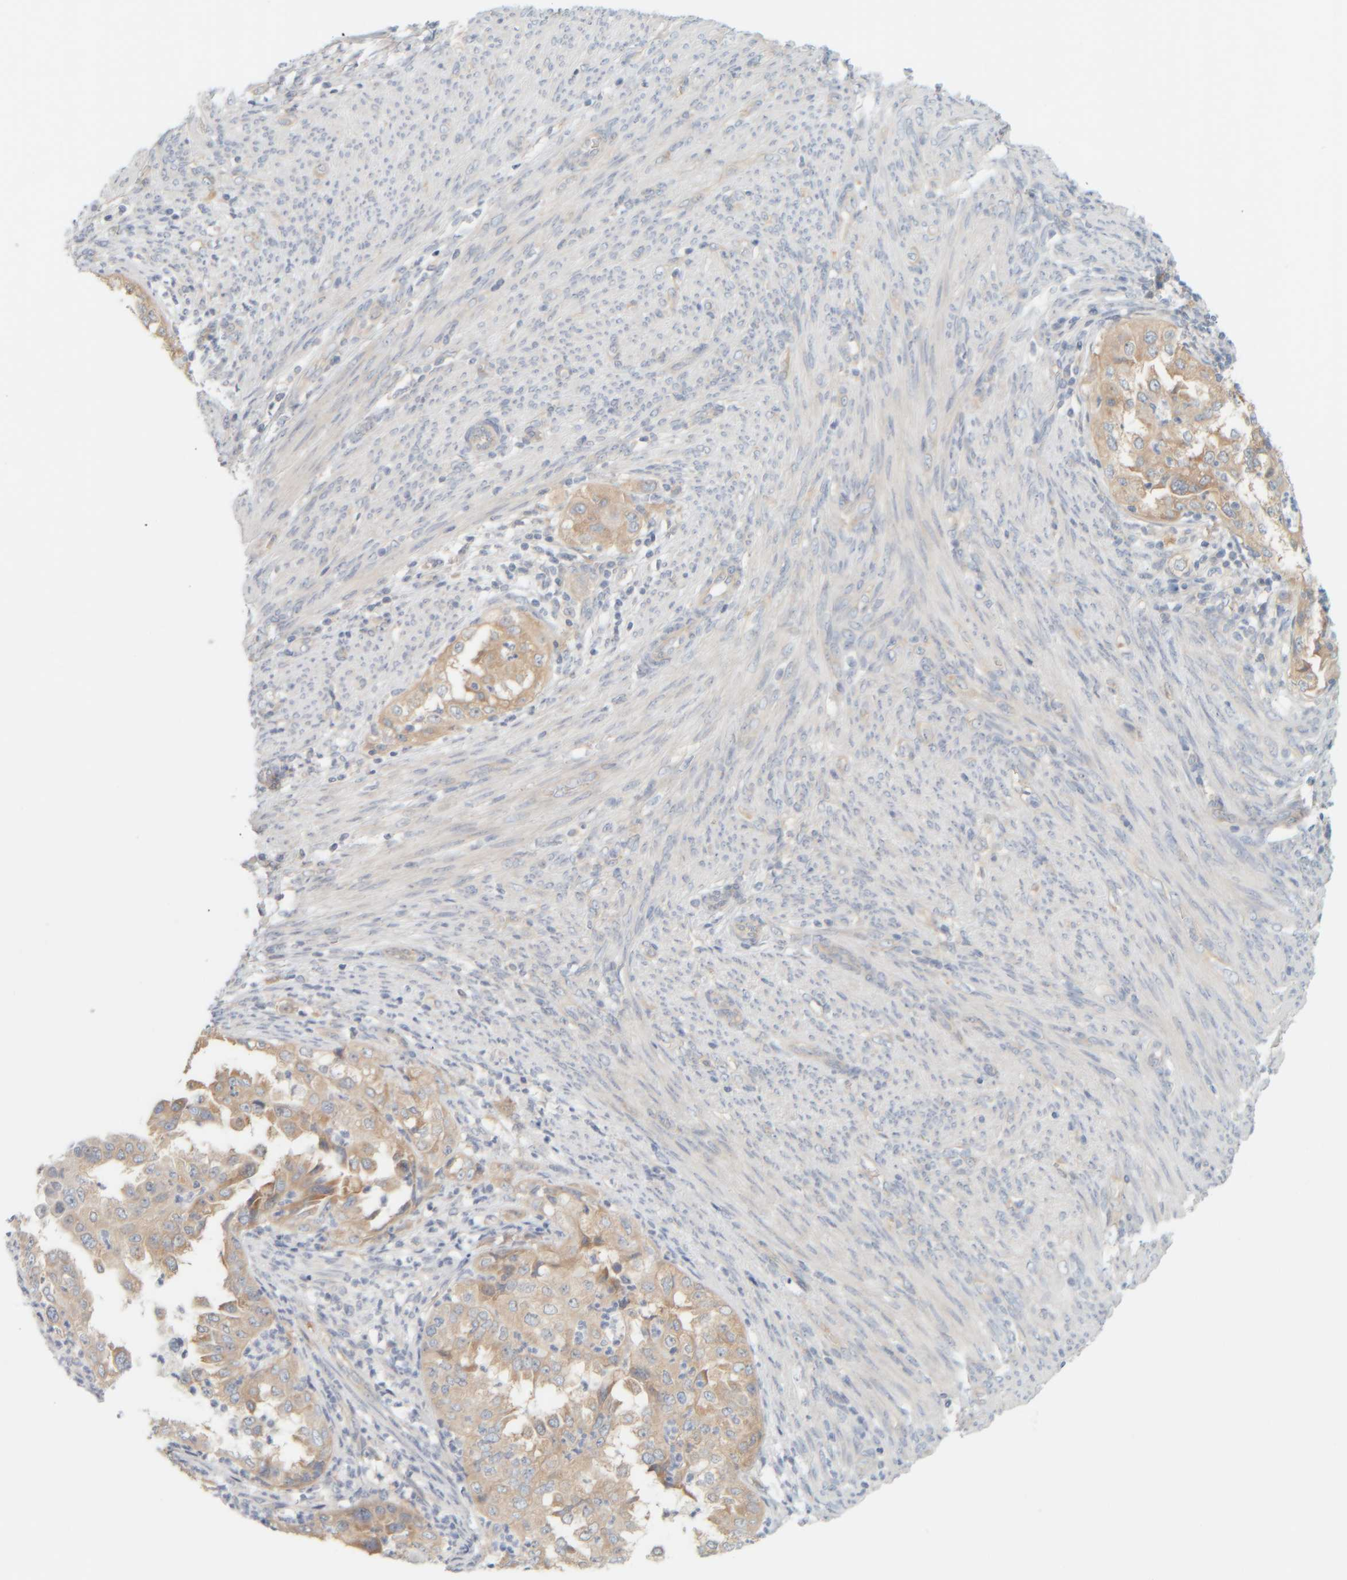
{"staining": {"intensity": "weak", "quantity": ">75%", "location": "cytoplasmic/membranous"}, "tissue": "endometrial cancer", "cell_type": "Tumor cells", "image_type": "cancer", "snomed": [{"axis": "morphology", "description": "Adenocarcinoma, NOS"}, {"axis": "topography", "description": "Endometrium"}], "caption": "Endometrial adenocarcinoma stained with a protein marker reveals weak staining in tumor cells.", "gene": "PTGES3L-AARSD1", "patient": {"sex": "female", "age": 85}}